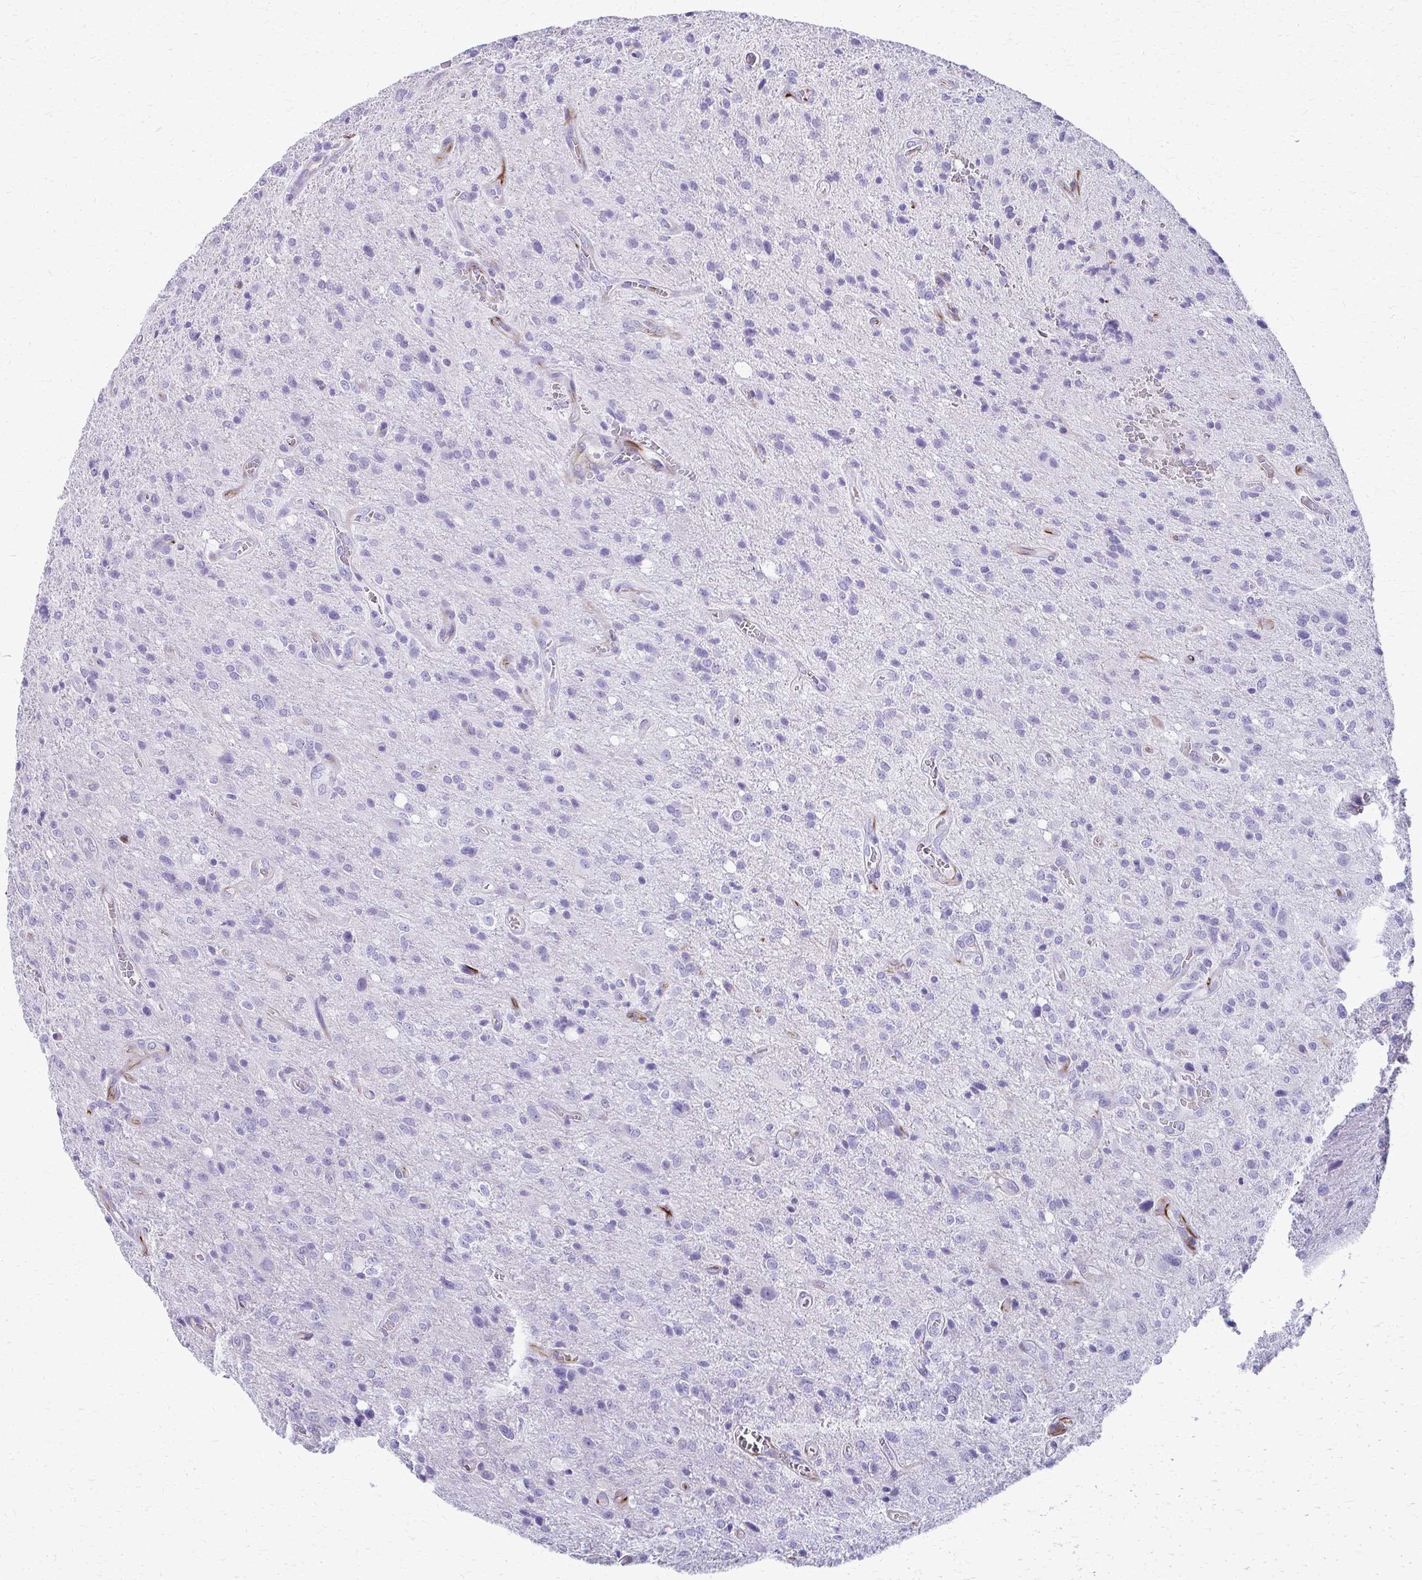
{"staining": {"intensity": "negative", "quantity": "none", "location": "none"}, "tissue": "glioma", "cell_type": "Tumor cells", "image_type": "cancer", "snomed": [{"axis": "morphology", "description": "Glioma, malignant, Low grade"}, {"axis": "topography", "description": "Brain"}], "caption": "A micrograph of human glioma is negative for staining in tumor cells.", "gene": "TRIM6", "patient": {"sex": "male", "age": 66}}